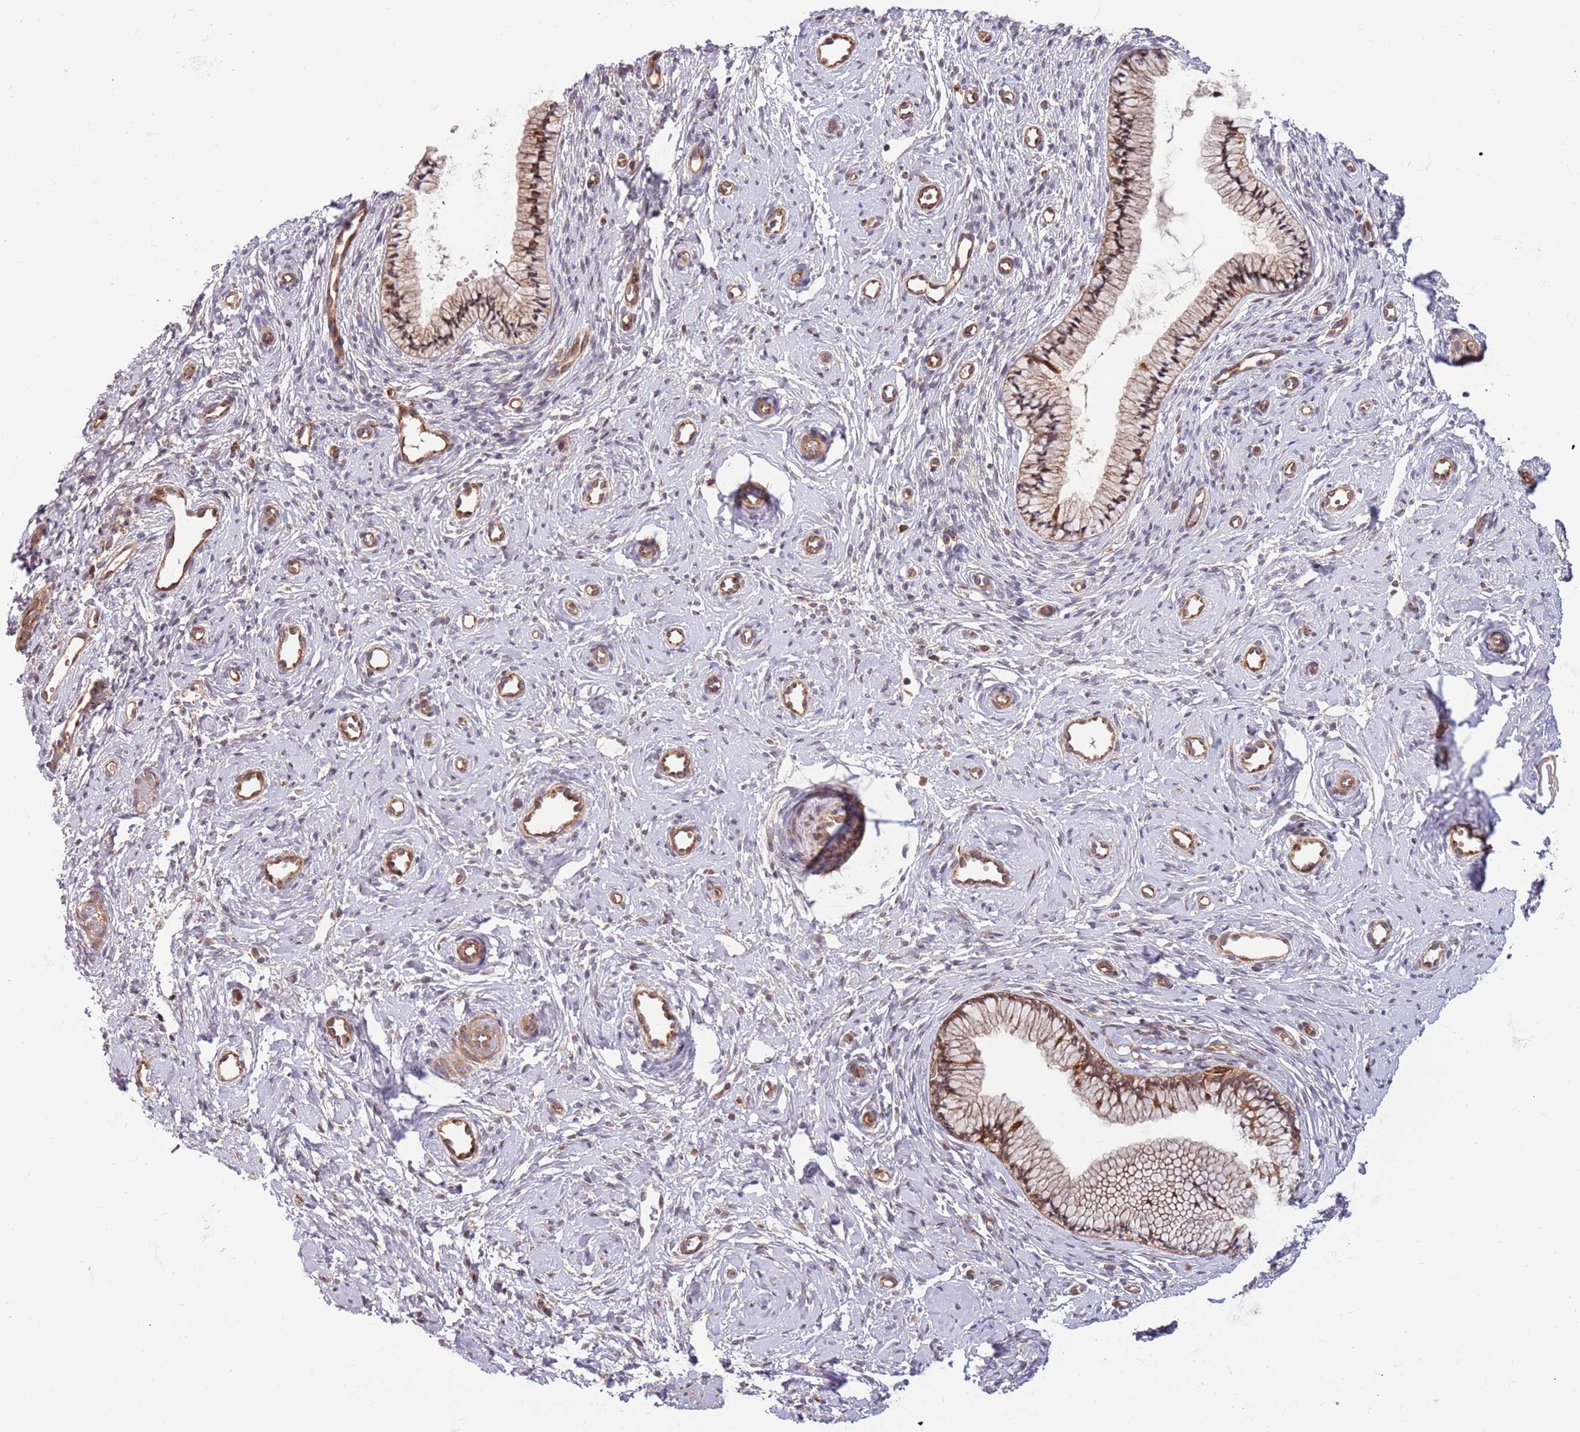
{"staining": {"intensity": "moderate", "quantity": ">75%", "location": "cytoplasmic/membranous"}, "tissue": "cervix", "cell_type": "Glandular cells", "image_type": "normal", "snomed": [{"axis": "morphology", "description": "Normal tissue, NOS"}, {"axis": "topography", "description": "Cervix"}], "caption": "Immunohistochemistry (IHC) staining of normal cervix, which displays medium levels of moderate cytoplasmic/membranous positivity in about >75% of glandular cells indicating moderate cytoplasmic/membranous protein positivity. The staining was performed using DAB (brown) for protein detection and nuclei were counterstained in hematoxylin (blue).", "gene": "HAUS3", "patient": {"sex": "female", "age": 57}}